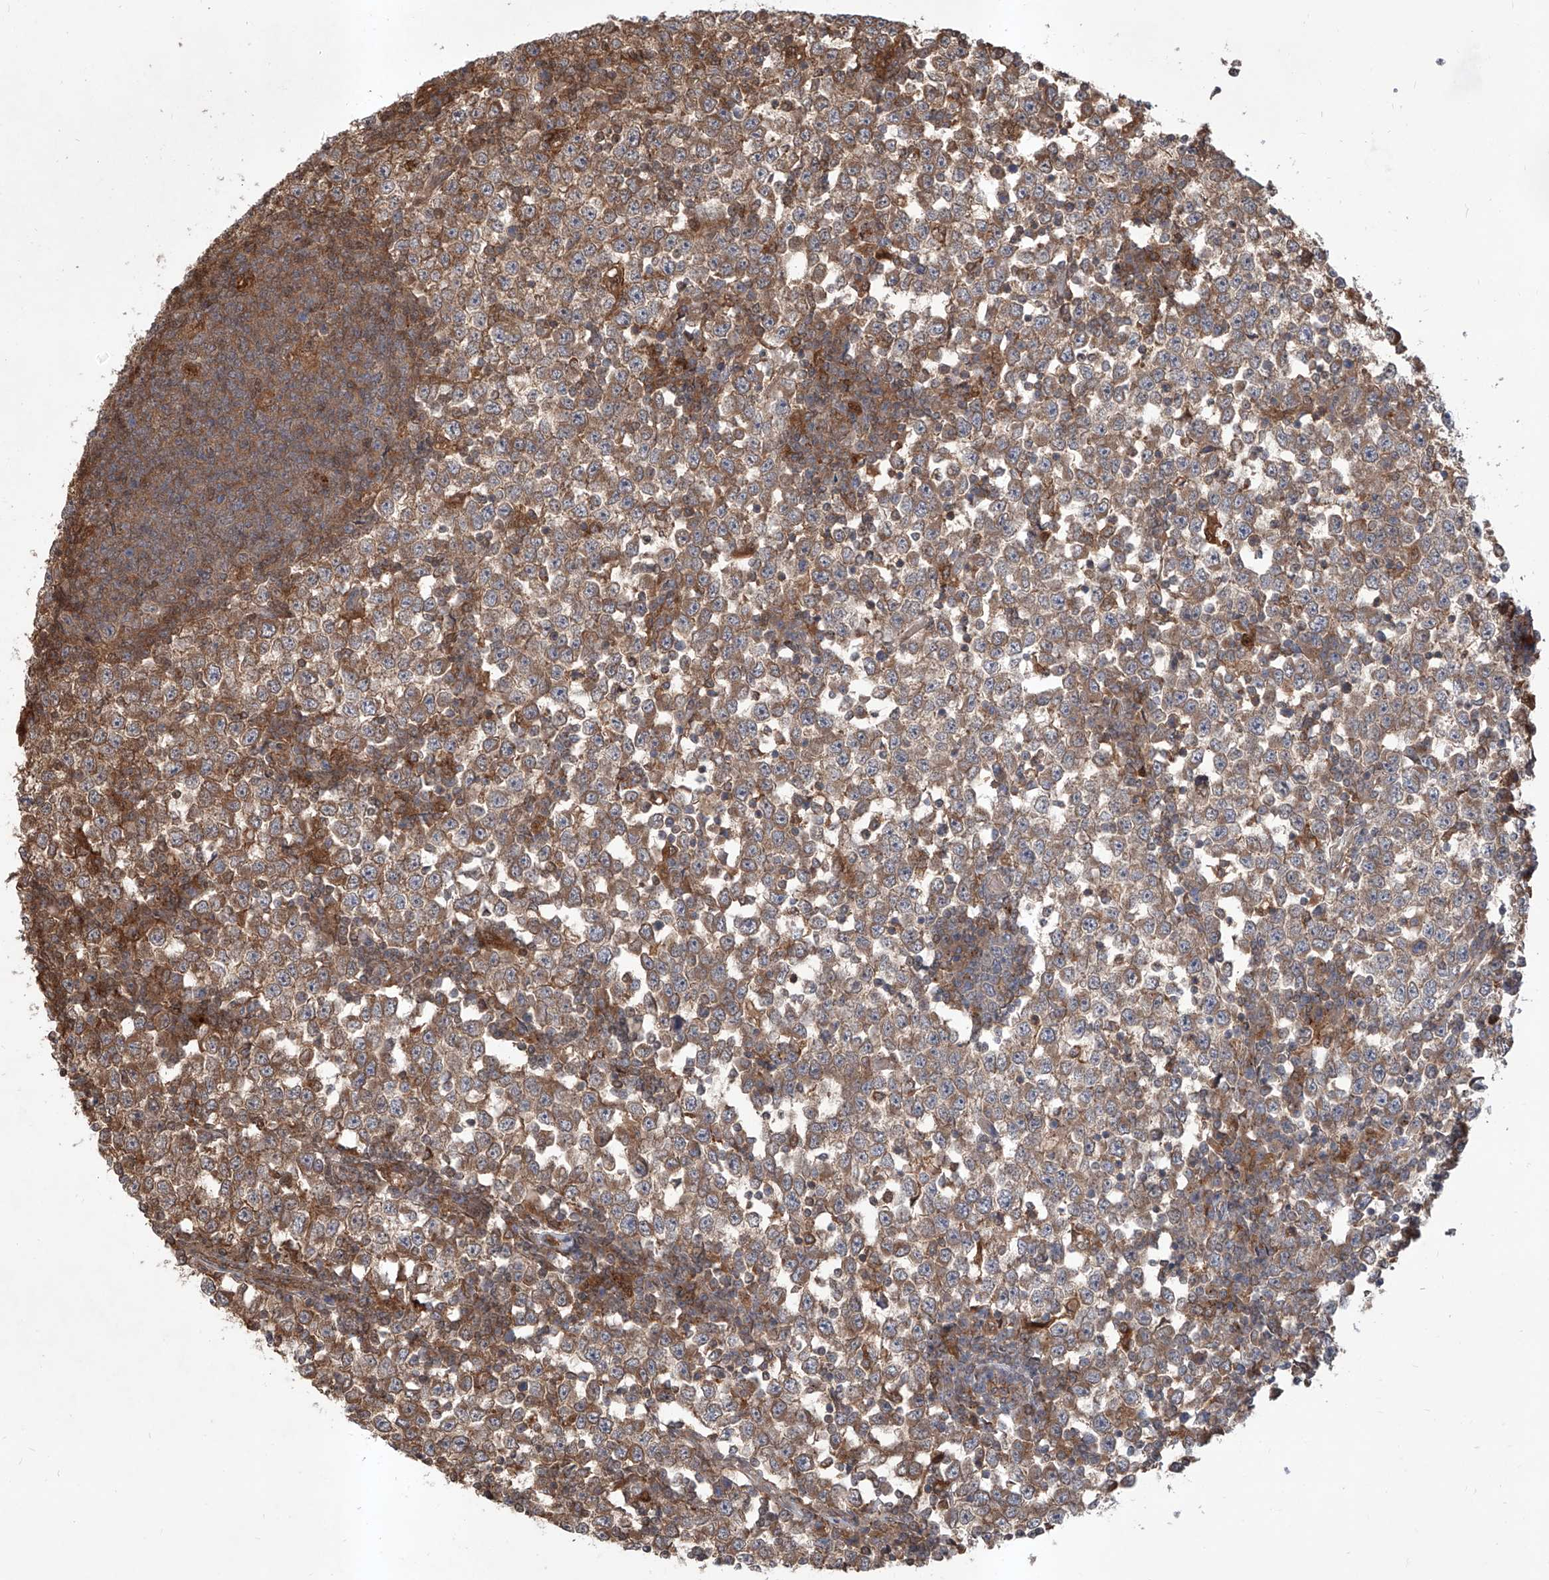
{"staining": {"intensity": "moderate", "quantity": ">75%", "location": "cytoplasmic/membranous"}, "tissue": "testis cancer", "cell_type": "Tumor cells", "image_type": "cancer", "snomed": [{"axis": "morphology", "description": "Seminoma, NOS"}, {"axis": "topography", "description": "Testis"}], "caption": "Protein expression analysis of human testis seminoma reveals moderate cytoplasmic/membranous expression in approximately >75% of tumor cells.", "gene": "HOXC8", "patient": {"sex": "male", "age": 65}}